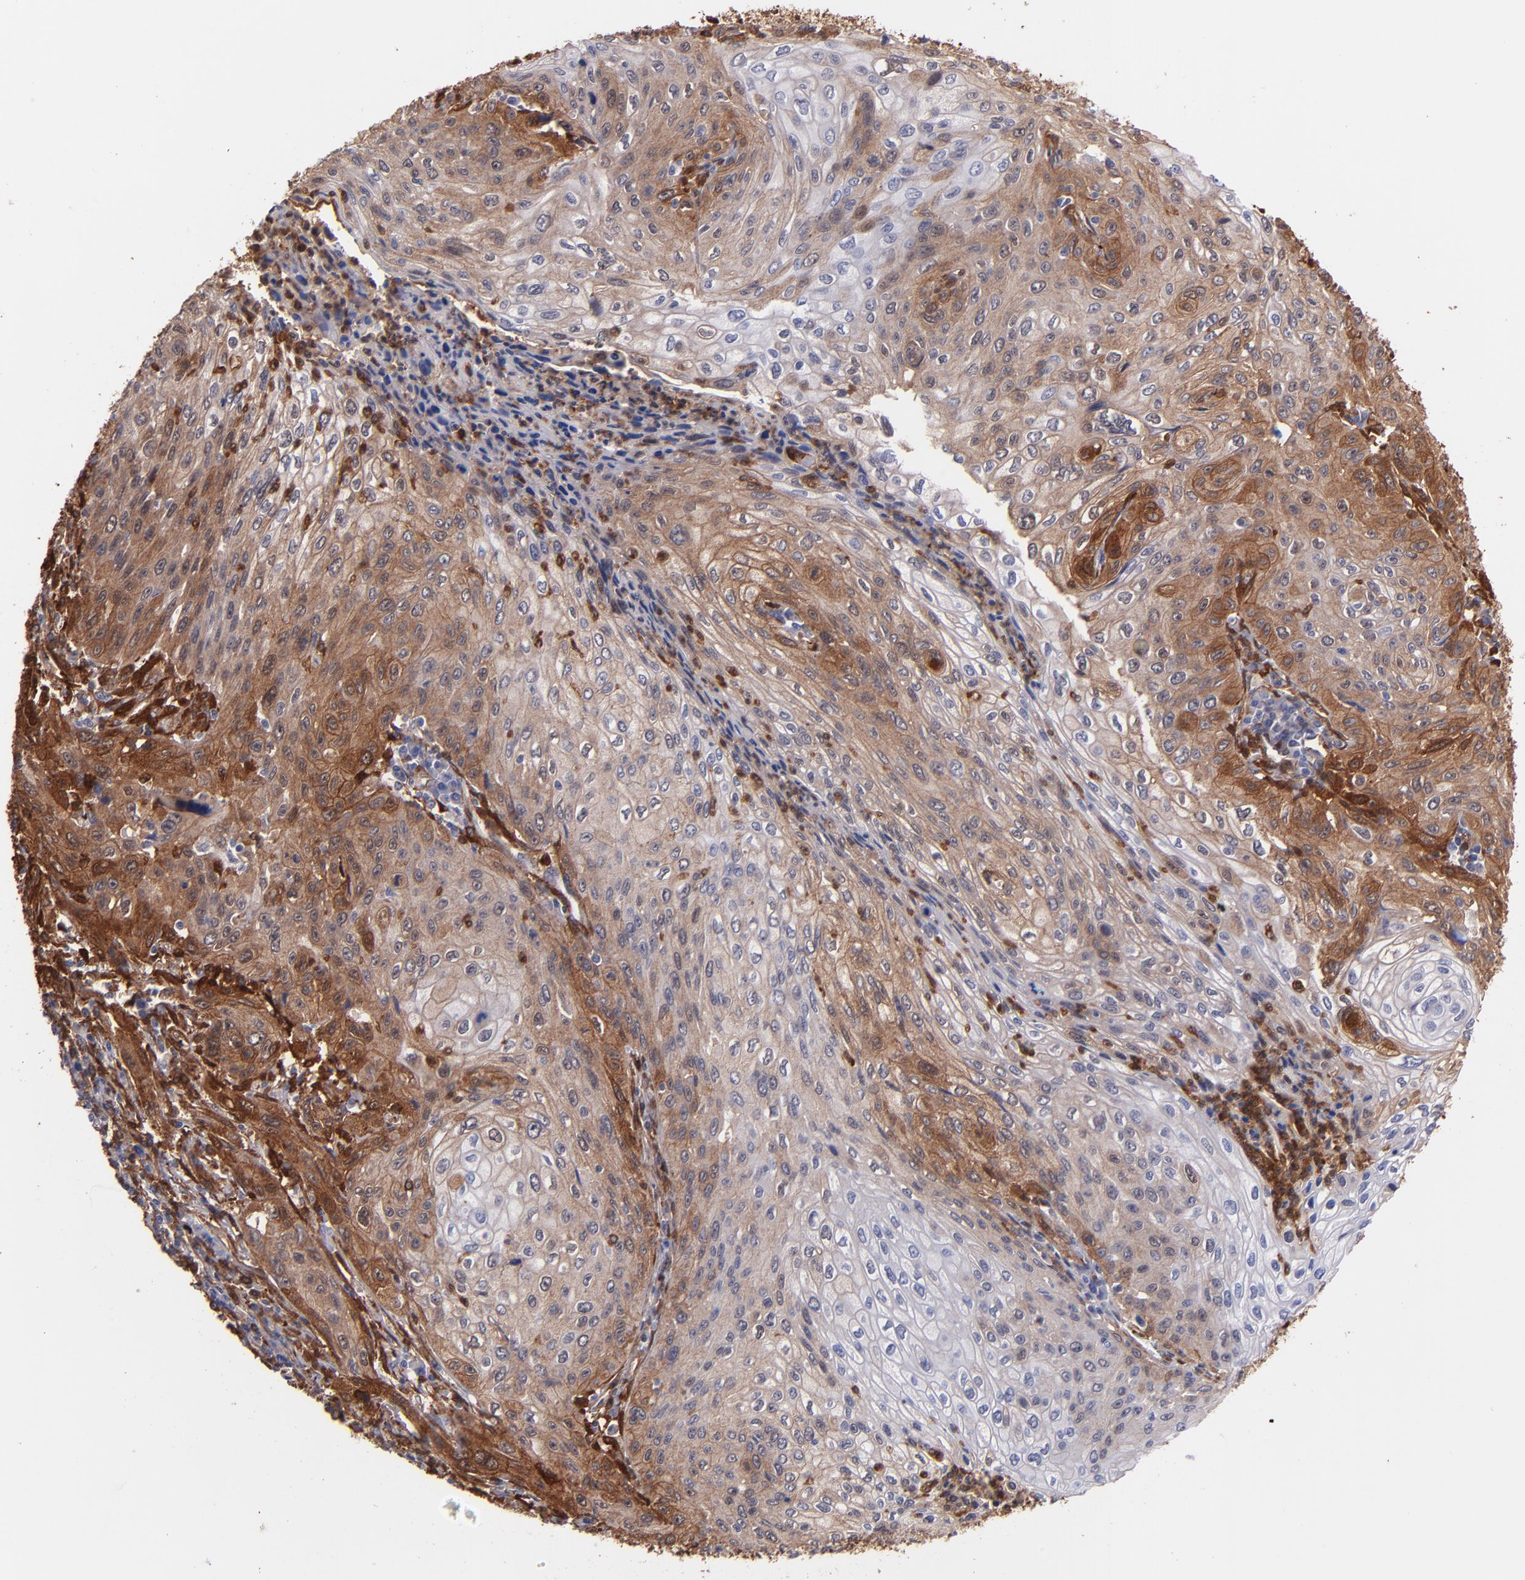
{"staining": {"intensity": "moderate", "quantity": "25%-75%", "location": "cytoplasmic/membranous"}, "tissue": "cervical cancer", "cell_type": "Tumor cells", "image_type": "cancer", "snomed": [{"axis": "morphology", "description": "Squamous cell carcinoma, NOS"}, {"axis": "topography", "description": "Cervix"}], "caption": "Immunohistochemistry (IHC) histopathology image of neoplastic tissue: squamous cell carcinoma (cervical) stained using IHC reveals medium levels of moderate protein expression localized specifically in the cytoplasmic/membranous of tumor cells, appearing as a cytoplasmic/membranous brown color.", "gene": "VCL", "patient": {"sex": "female", "age": 32}}